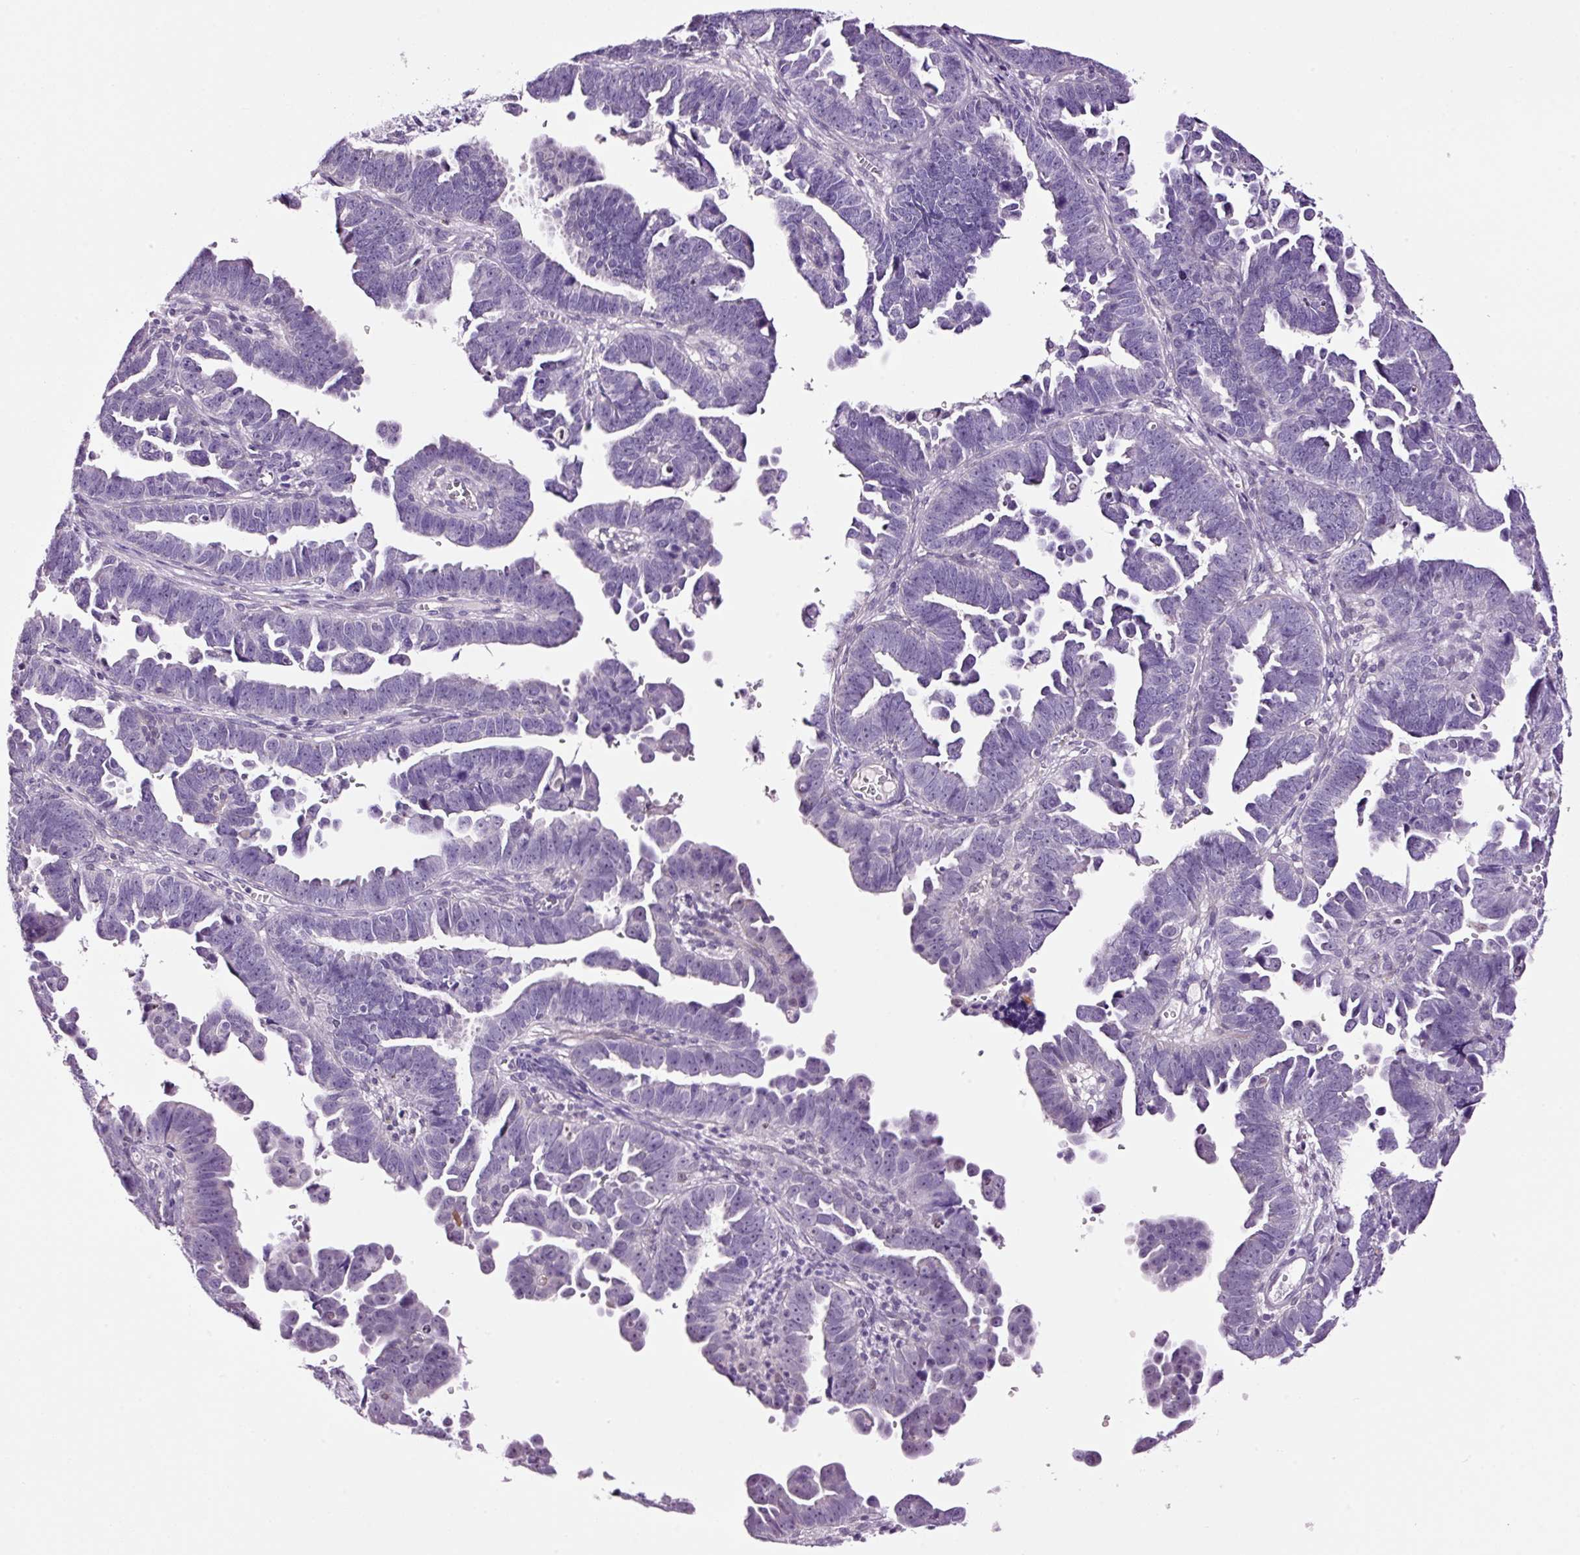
{"staining": {"intensity": "negative", "quantity": "none", "location": "none"}, "tissue": "endometrial cancer", "cell_type": "Tumor cells", "image_type": "cancer", "snomed": [{"axis": "morphology", "description": "Adenocarcinoma, NOS"}, {"axis": "topography", "description": "Endometrium"}], "caption": "There is no significant staining in tumor cells of adenocarcinoma (endometrial).", "gene": "RTF2", "patient": {"sex": "female", "age": 75}}